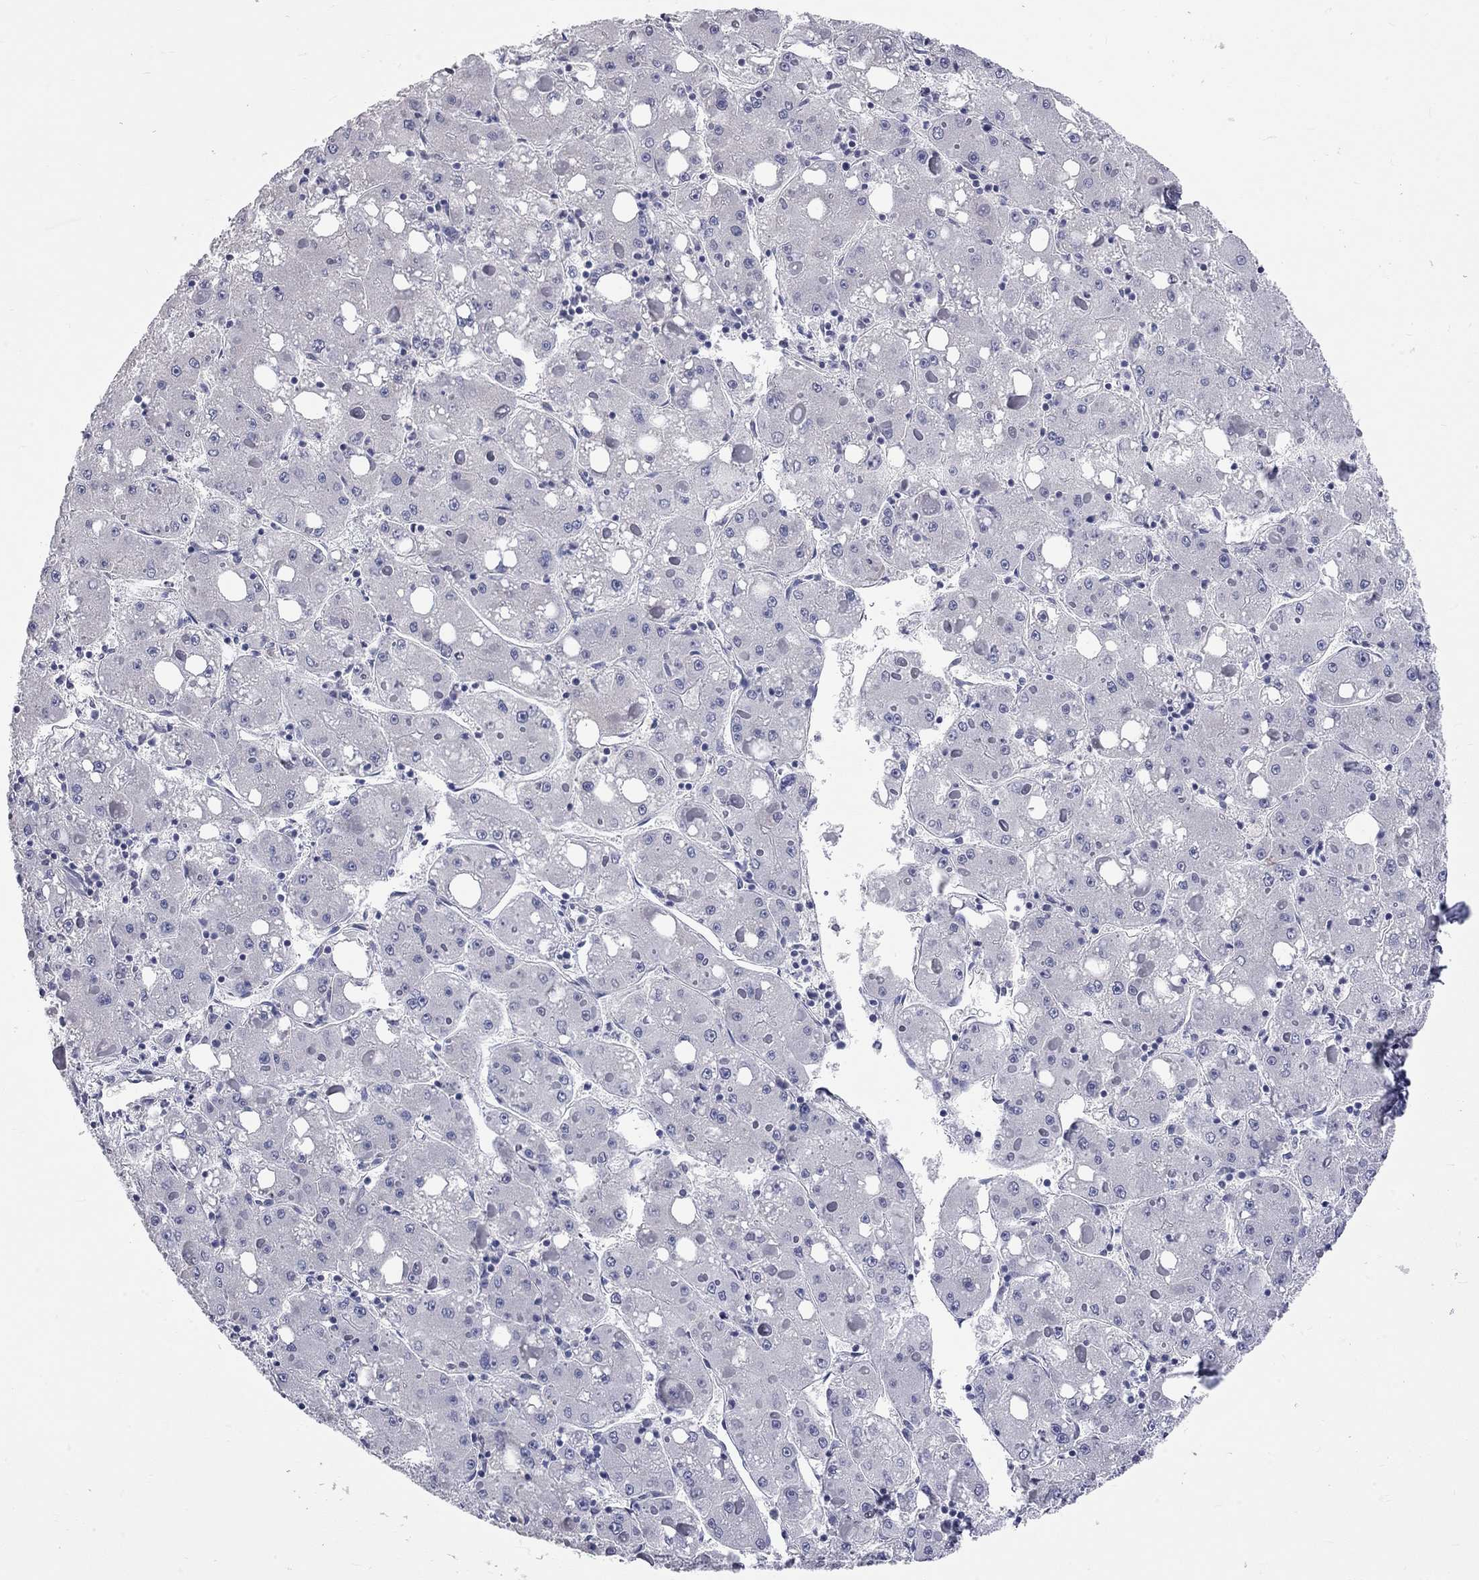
{"staining": {"intensity": "negative", "quantity": "none", "location": "none"}, "tissue": "liver cancer", "cell_type": "Tumor cells", "image_type": "cancer", "snomed": [{"axis": "morphology", "description": "Carcinoma, Hepatocellular, NOS"}, {"axis": "topography", "description": "Liver"}], "caption": "High power microscopy histopathology image of an immunohistochemistry (IHC) micrograph of liver cancer, revealing no significant expression in tumor cells.", "gene": "OPRK1", "patient": {"sex": "male", "age": 73}}